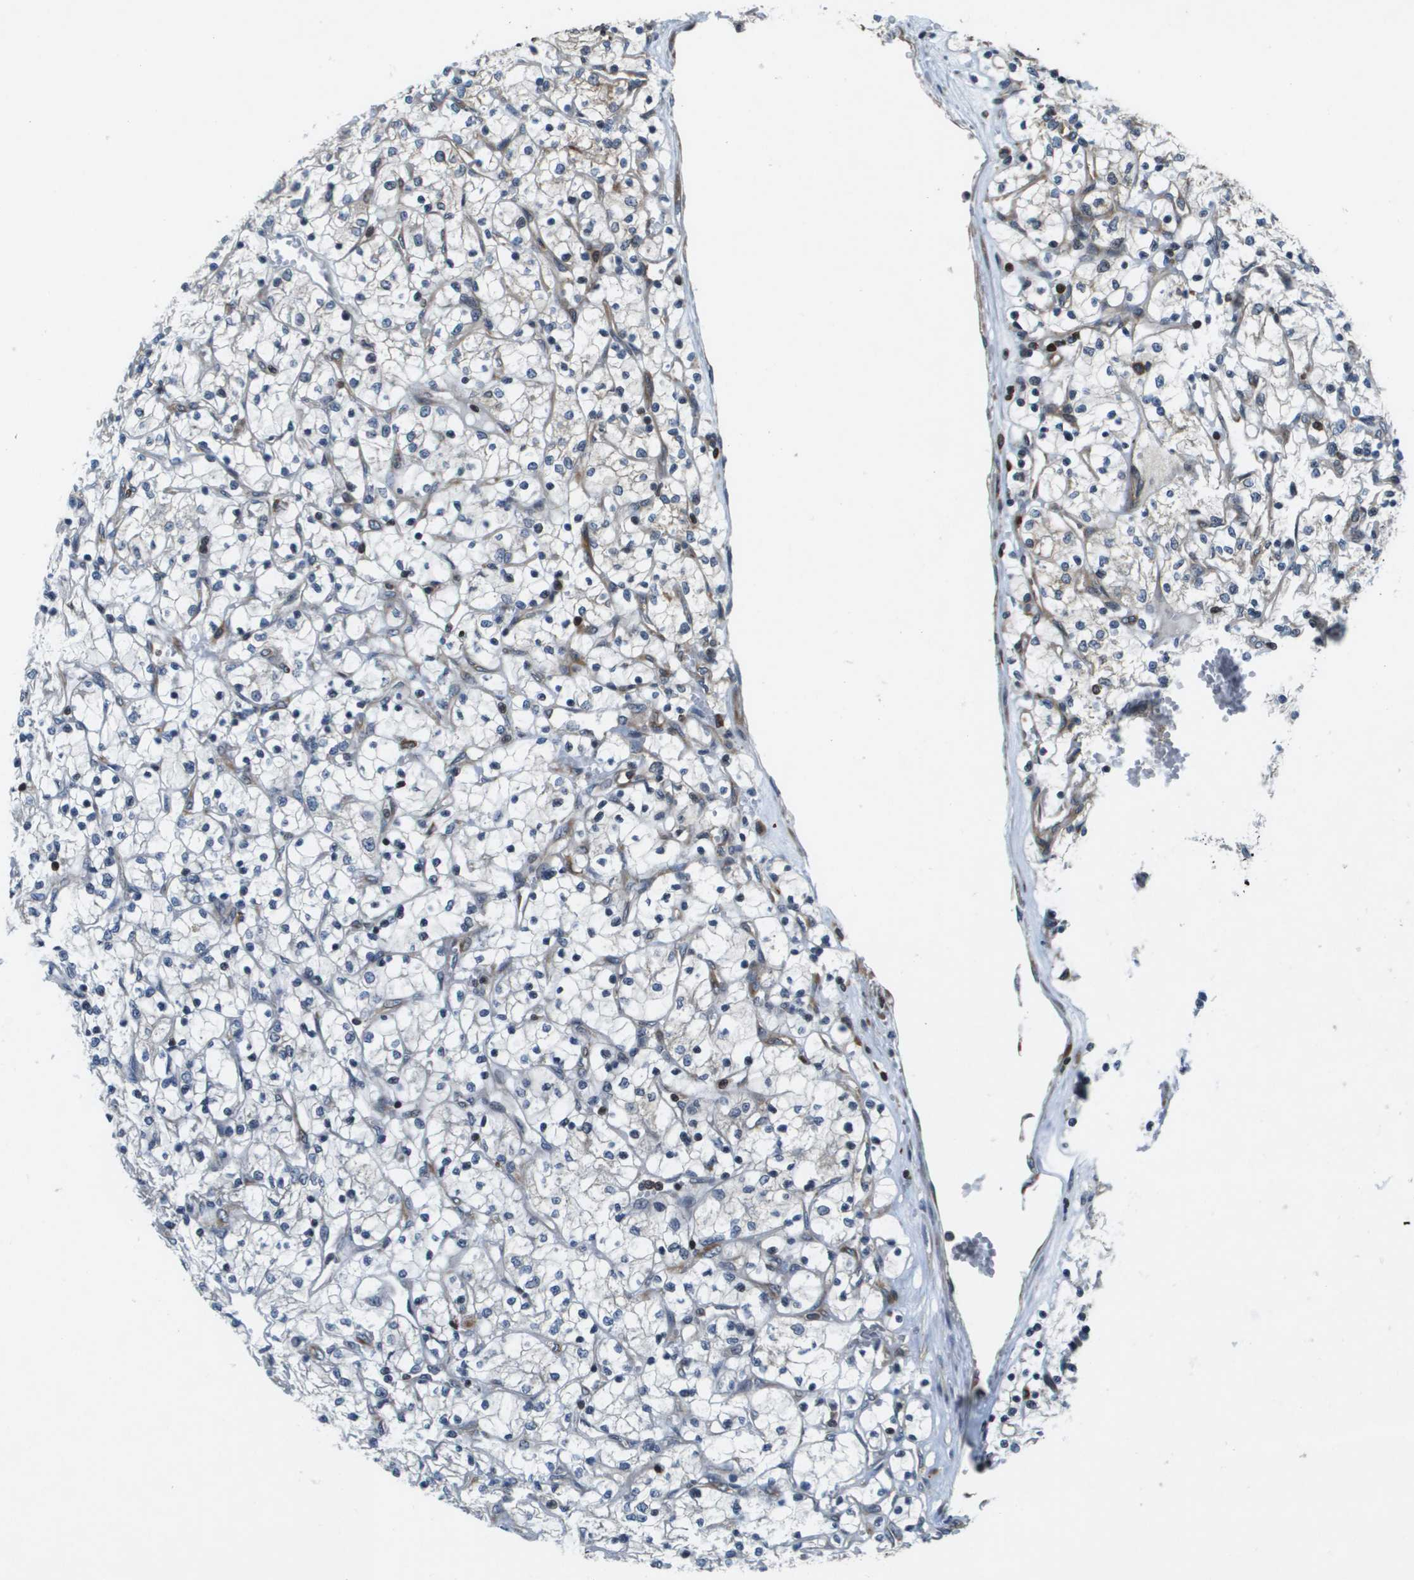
{"staining": {"intensity": "weak", "quantity": "<25%", "location": "cytoplasmic/membranous"}, "tissue": "renal cancer", "cell_type": "Tumor cells", "image_type": "cancer", "snomed": [{"axis": "morphology", "description": "Adenocarcinoma, NOS"}, {"axis": "topography", "description": "Kidney"}], "caption": "Tumor cells show no significant protein staining in renal adenocarcinoma. (Stains: DAB (3,3'-diaminobenzidine) immunohistochemistry with hematoxylin counter stain, Microscopy: brightfield microscopy at high magnification).", "gene": "ESYT1", "patient": {"sex": "female", "age": 69}}